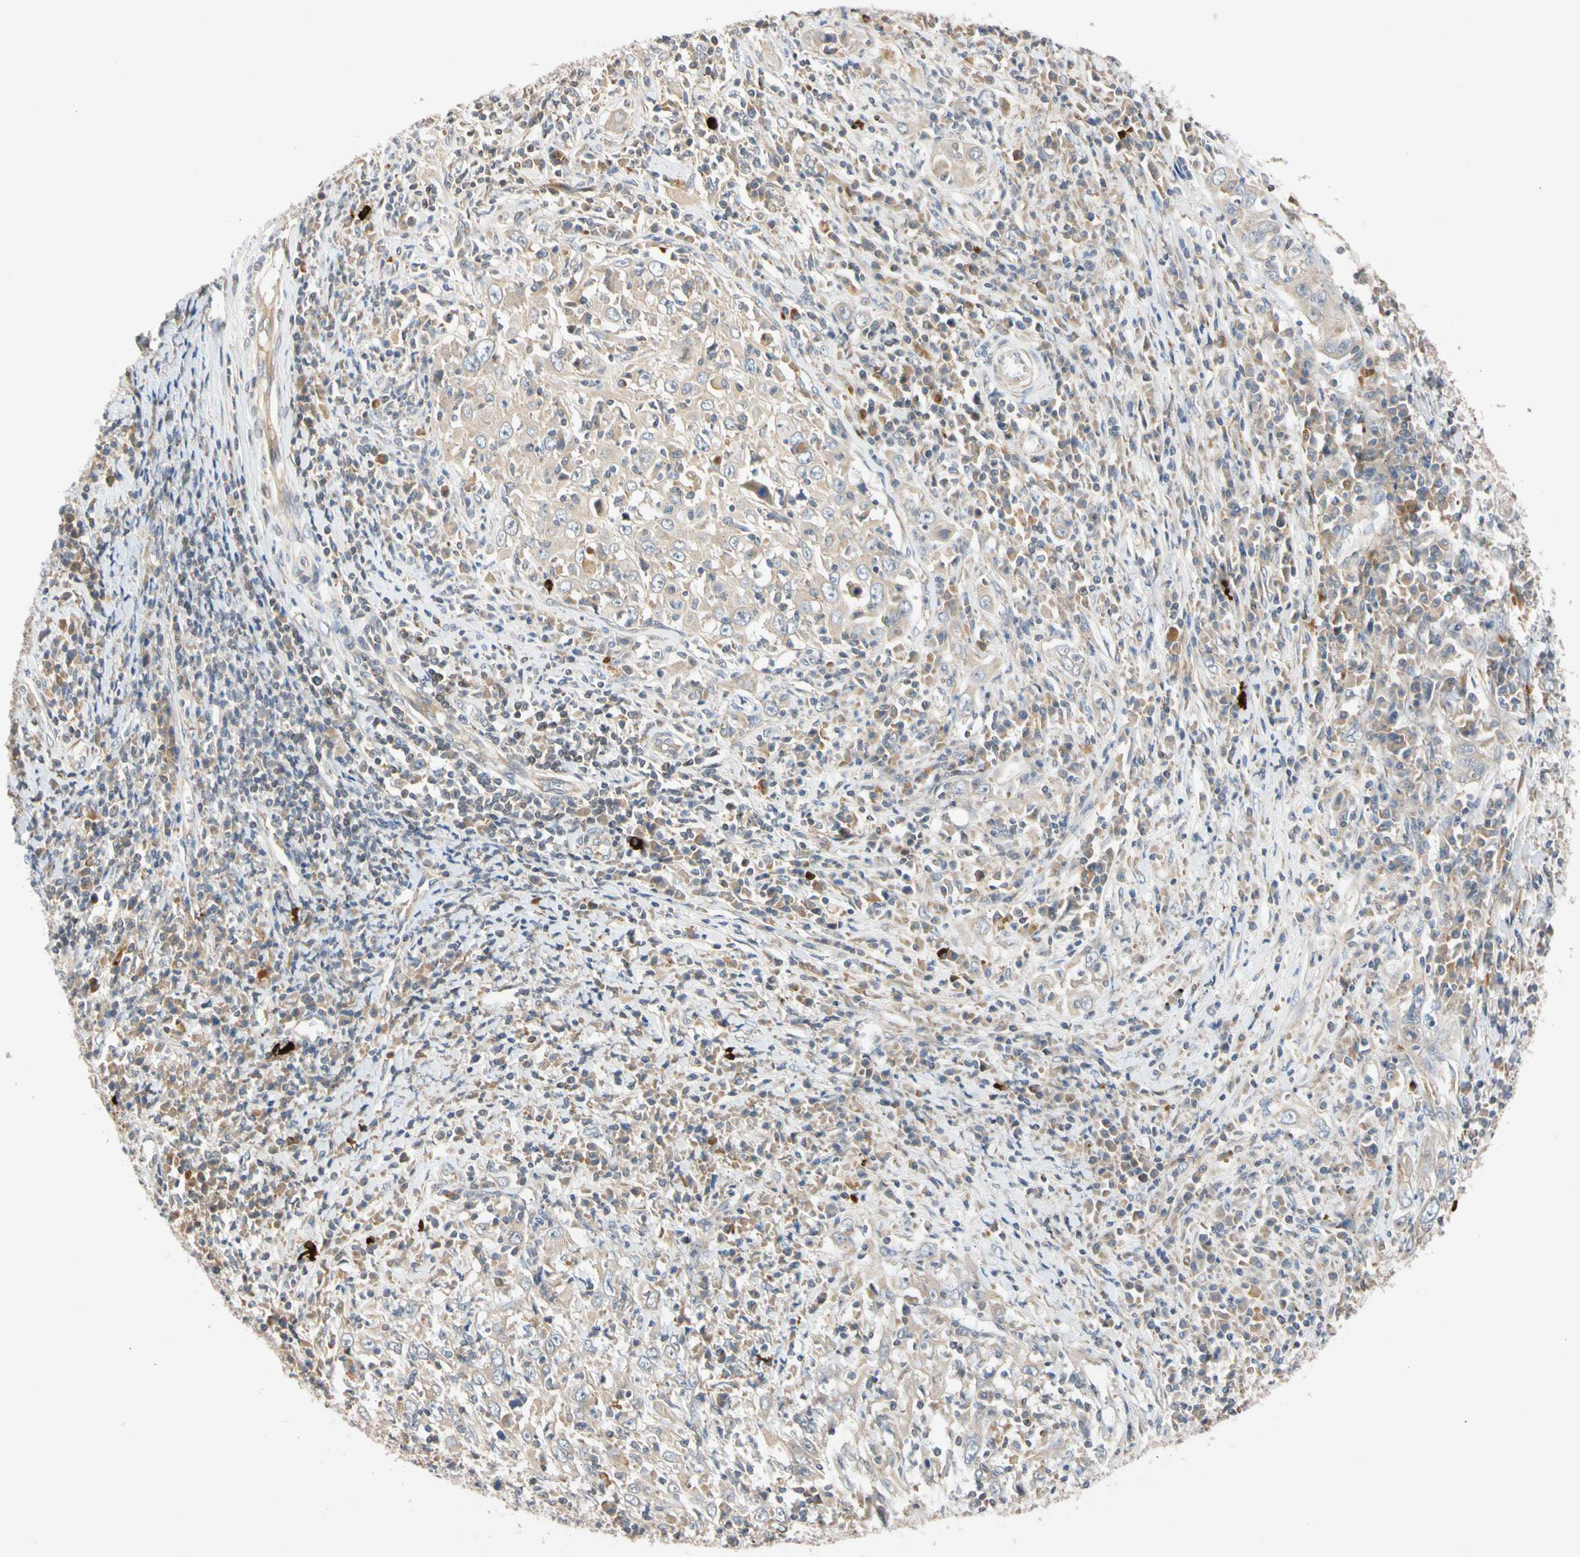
{"staining": {"intensity": "weak", "quantity": "25%-75%", "location": "cytoplasmic/membranous"}, "tissue": "cervical cancer", "cell_type": "Tumor cells", "image_type": "cancer", "snomed": [{"axis": "morphology", "description": "Squamous cell carcinoma, NOS"}, {"axis": "topography", "description": "Cervix"}], "caption": "Weak cytoplasmic/membranous positivity is appreciated in about 25%-75% of tumor cells in cervical squamous cell carcinoma.", "gene": "CNST", "patient": {"sex": "female", "age": 46}}